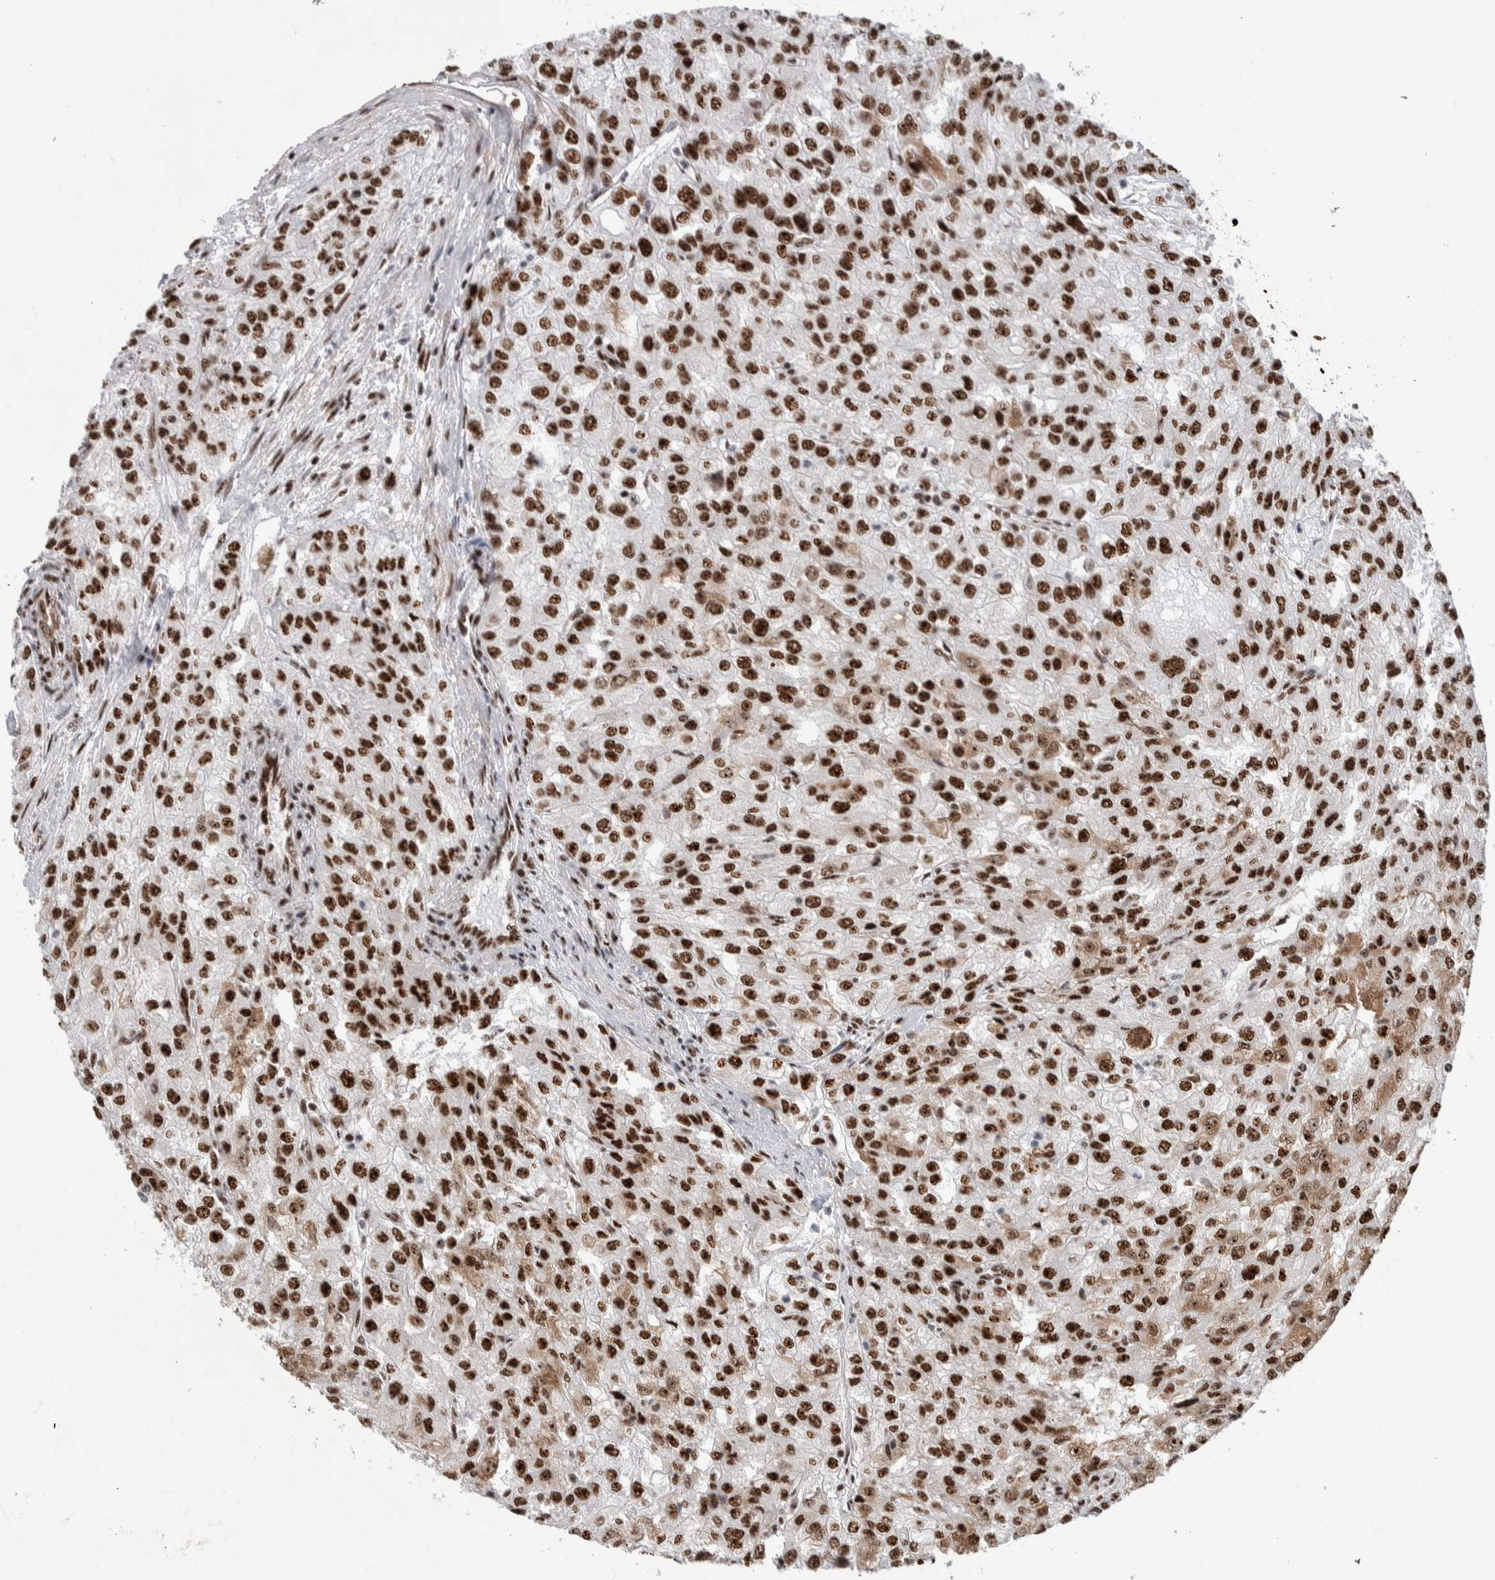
{"staining": {"intensity": "strong", "quantity": ">75%", "location": "nuclear"}, "tissue": "renal cancer", "cell_type": "Tumor cells", "image_type": "cancer", "snomed": [{"axis": "morphology", "description": "Adenocarcinoma, NOS"}, {"axis": "topography", "description": "Kidney"}], "caption": "Immunohistochemical staining of renal cancer (adenocarcinoma) shows high levels of strong nuclear protein positivity in about >75% of tumor cells.", "gene": "NCL", "patient": {"sex": "female", "age": 54}}